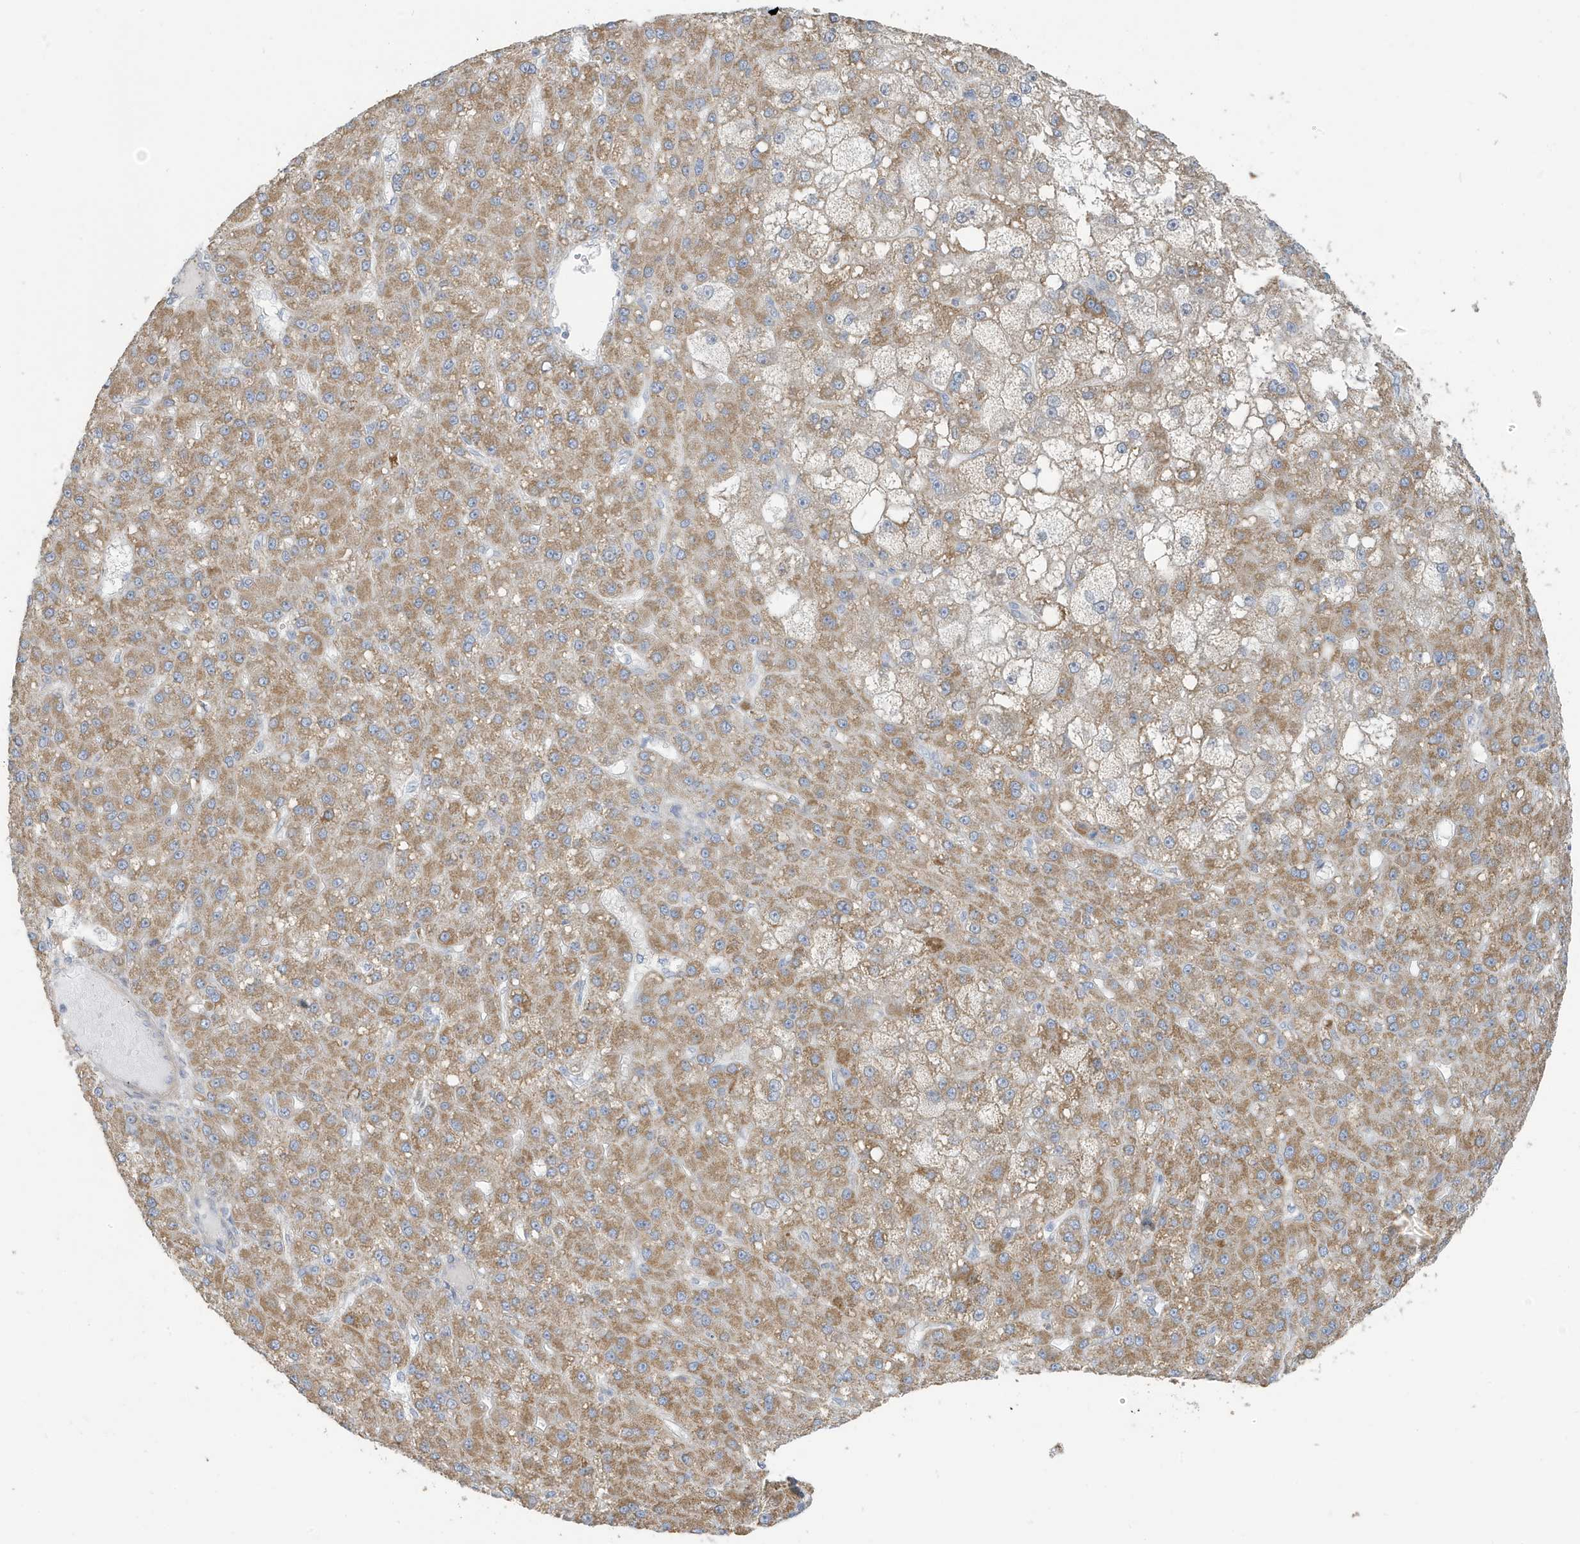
{"staining": {"intensity": "moderate", "quantity": ">75%", "location": "cytoplasmic/membranous"}, "tissue": "liver cancer", "cell_type": "Tumor cells", "image_type": "cancer", "snomed": [{"axis": "morphology", "description": "Carcinoma, Hepatocellular, NOS"}, {"axis": "topography", "description": "Liver"}], "caption": "Liver cancer (hepatocellular carcinoma) stained with DAB IHC demonstrates medium levels of moderate cytoplasmic/membranous expression in approximately >75% of tumor cells.", "gene": "ATP13A5", "patient": {"sex": "male", "age": 67}}